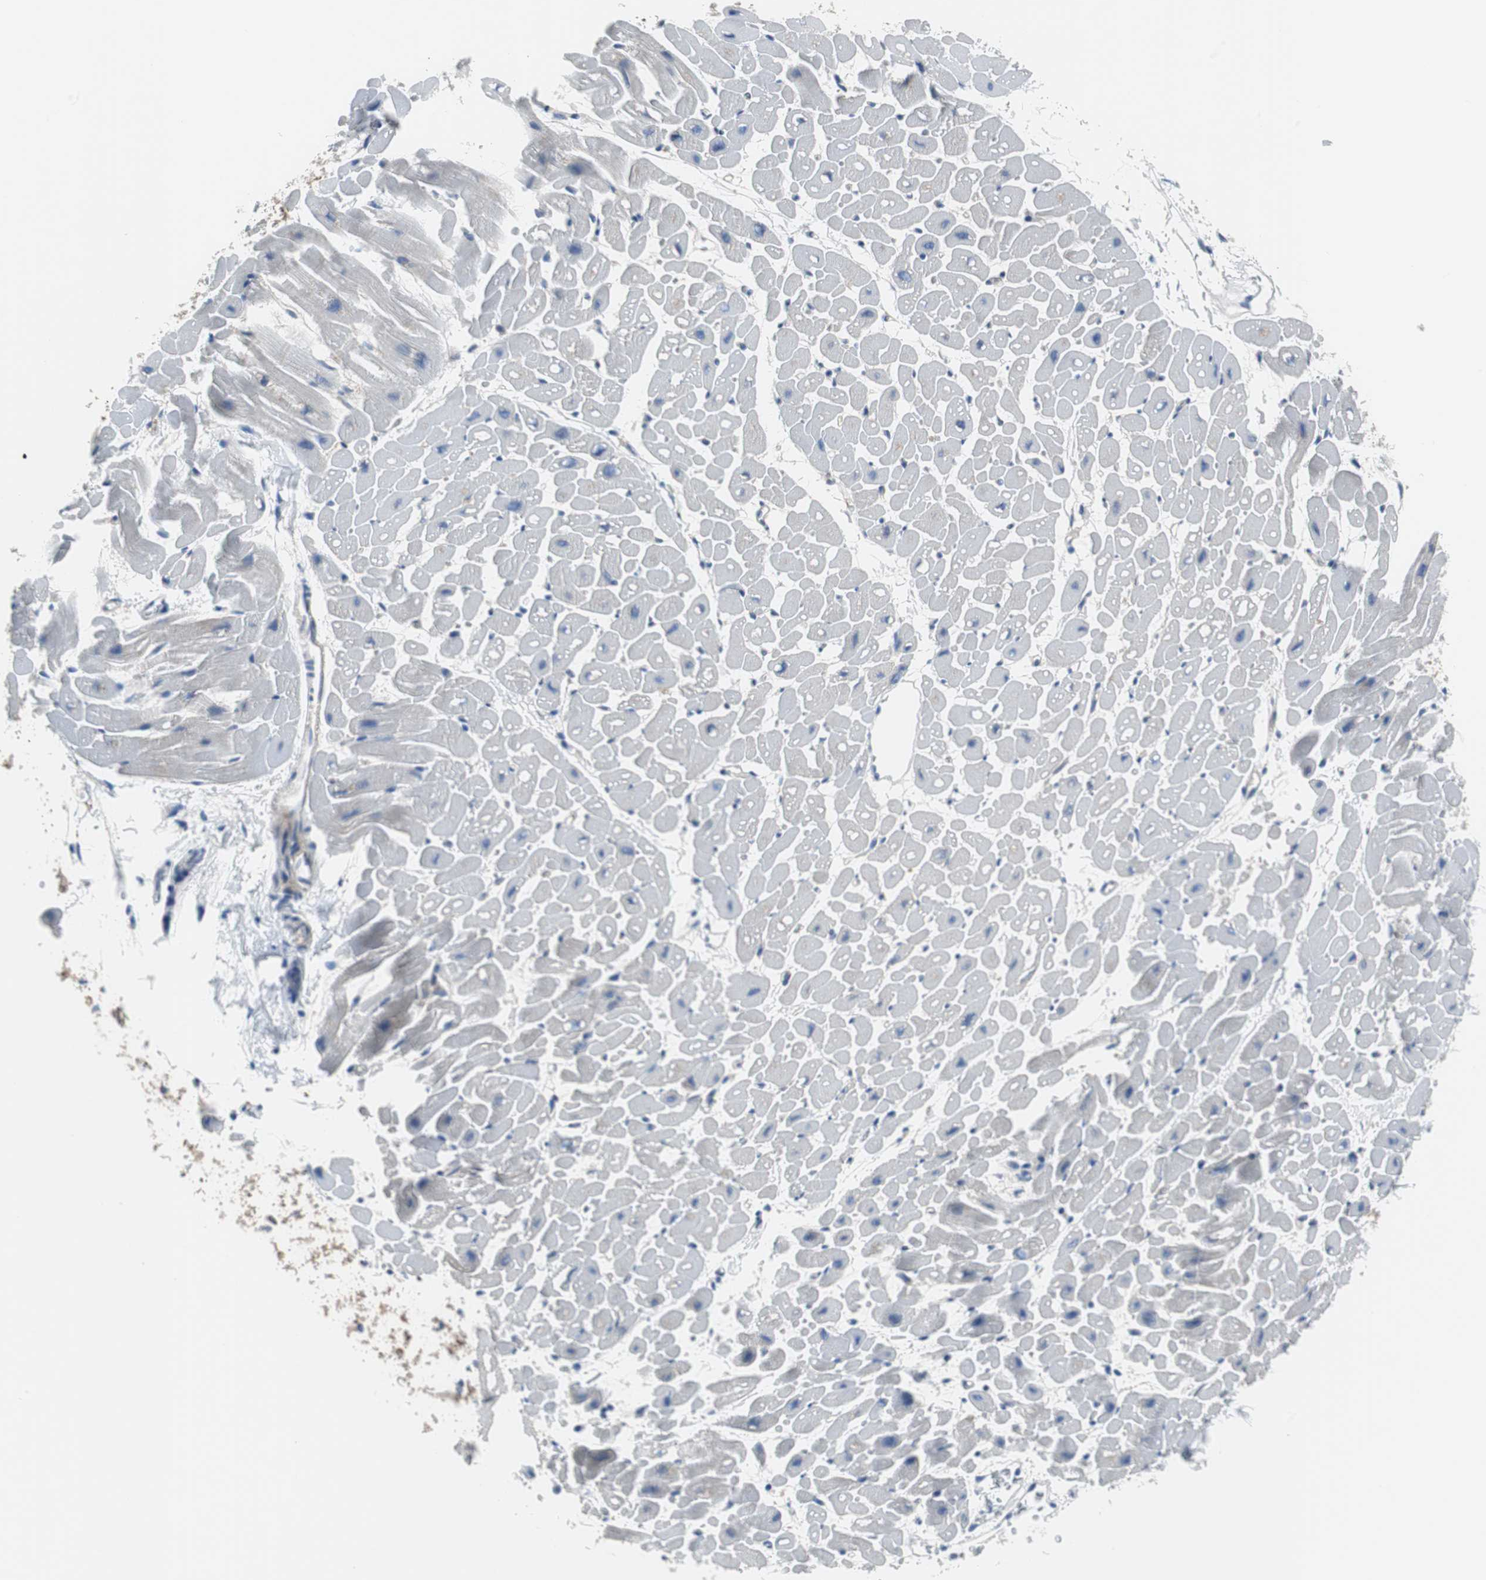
{"staining": {"intensity": "moderate", "quantity": "<25%", "location": "cytoplasmic/membranous"}, "tissue": "heart muscle", "cell_type": "Cardiomyocytes", "image_type": "normal", "snomed": [{"axis": "morphology", "description": "Normal tissue, NOS"}, {"axis": "topography", "description": "Heart"}], "caption": "High-power microscopy captured an immunohistochemistry (IHC) photomicrograph of benign heart muscle, revealing moderate cytoplasmic/membranous expression in about <25% of cardiomyocytes.", "gene": "BRAF", "patient": {"sex": "male", "age": 45}}